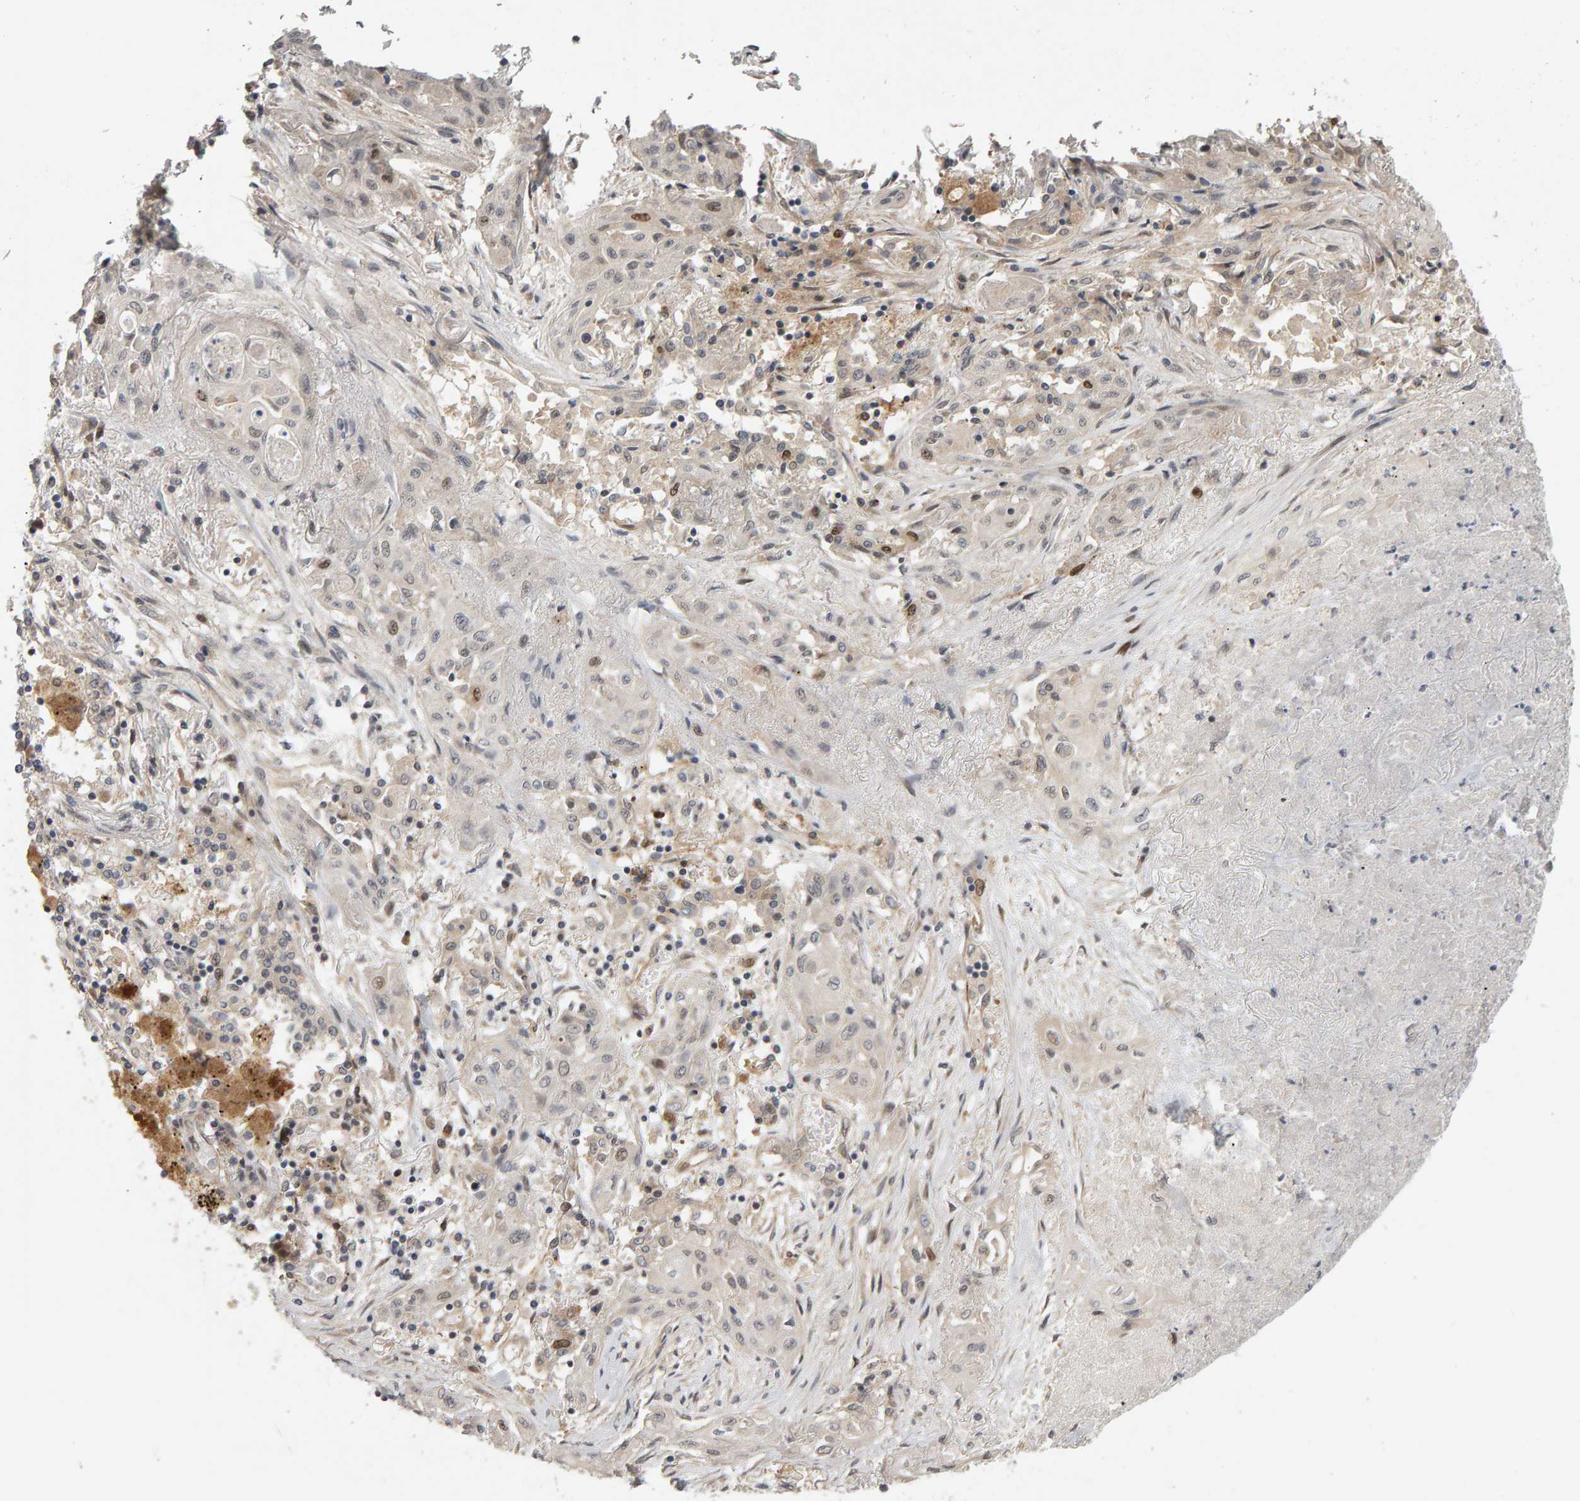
{"staining": {"intensity": "weak", "quantity": "<25%", "location": "cytoplasmic/membranous,nuclear"}, "tissue": "lung cancer", "cell_type": "Tumor cells", "image_type": "cancer", "snomed": [{"axis": "morphology", "description": "Squamous cell carcinoma, NOS"}, {"axis": "topography", "description": "Lung"}], "caption": "Tumor cells show no significant protein expression in lung squamous cell carcinoma.", "gene": "CDCA5", "patient": {"sex": "female", "age": 47}}